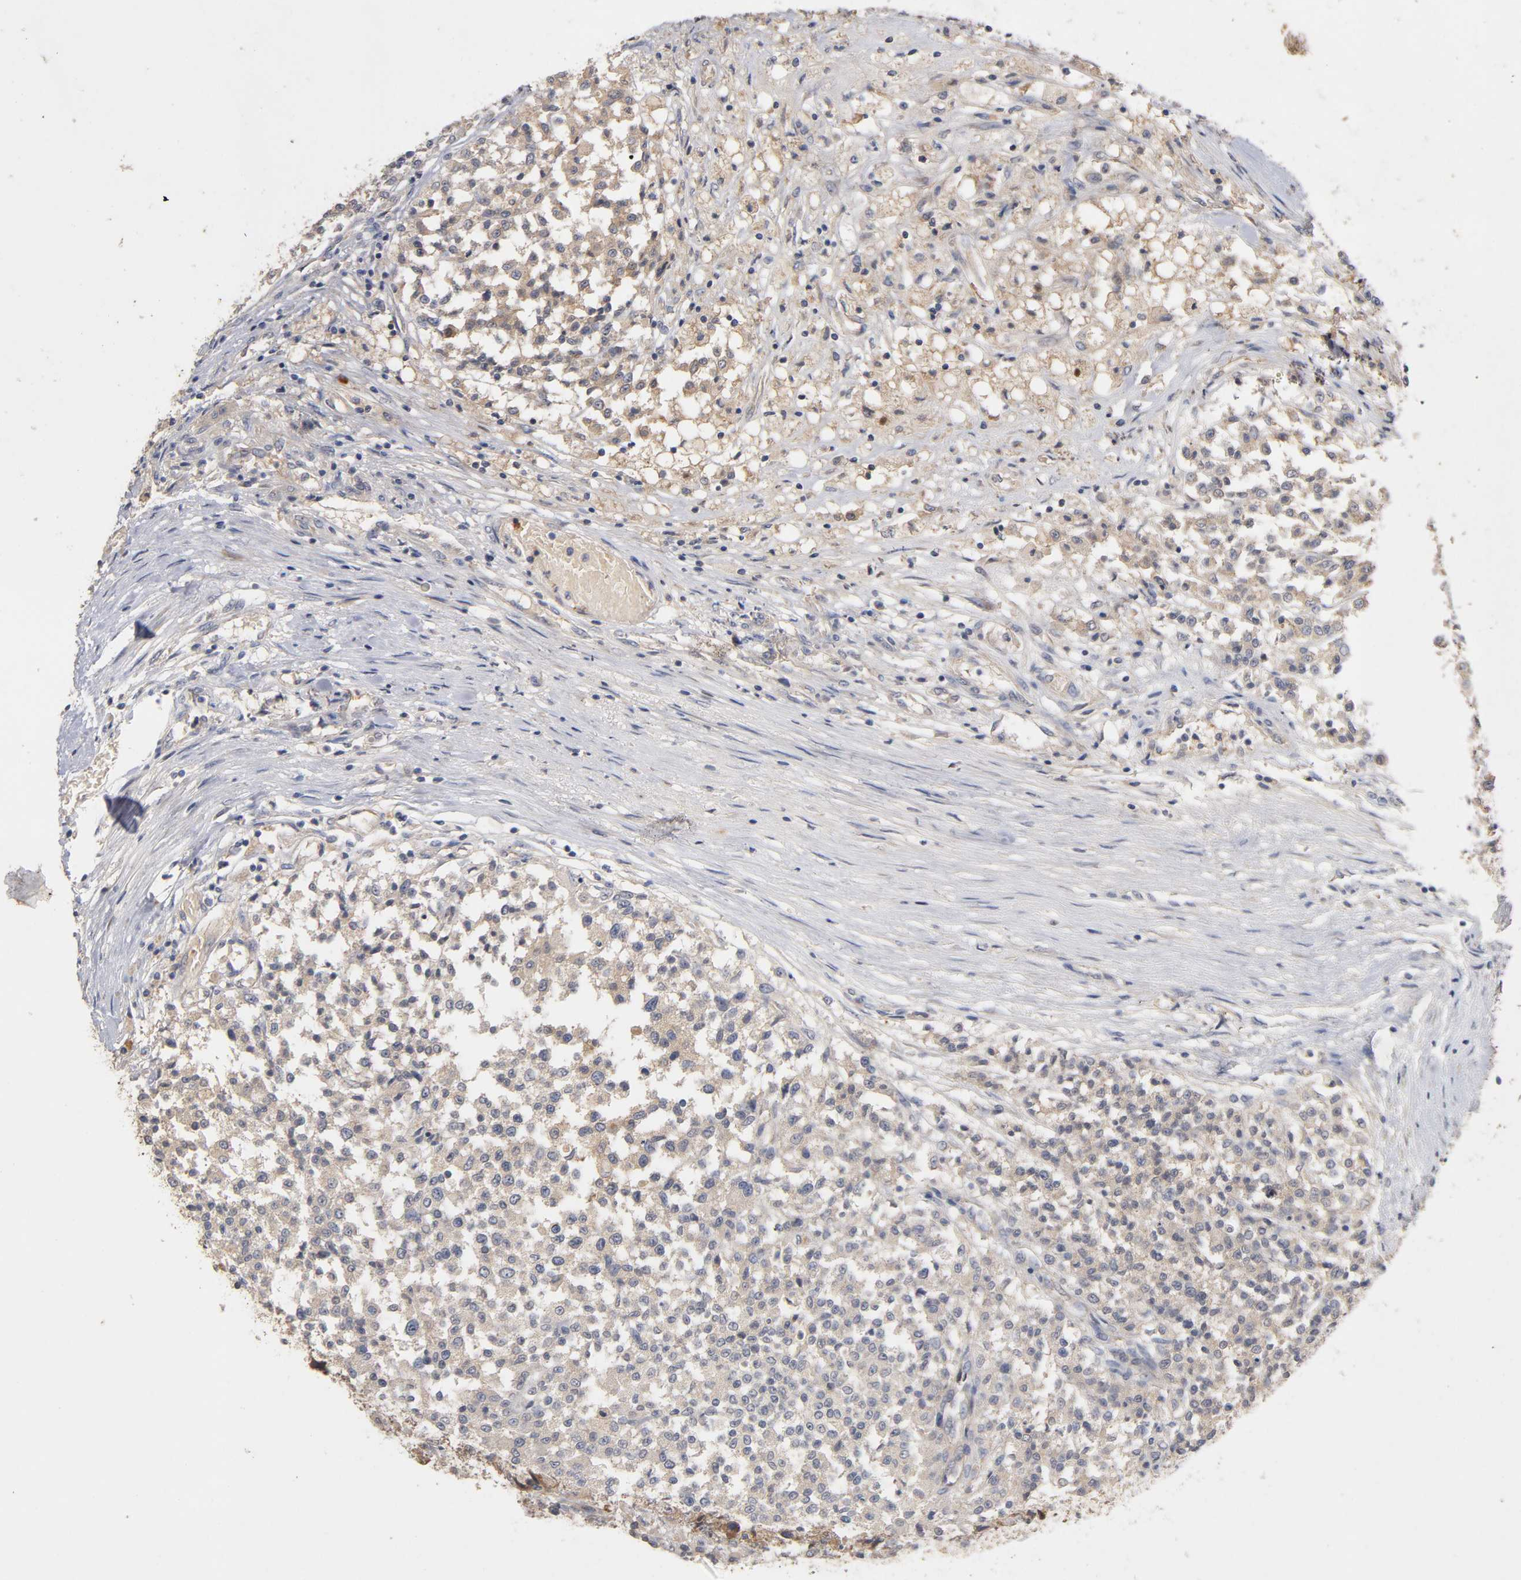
{"staining": {"intensity": "weak", "quantity": ">75%", "location": "cytoplasmic/membranous"}, "tissue": "testis cancer", "cell_type": "Tumor cells", "image_type": "cancer", "snomed": [{"axis": "morphology", "description": "Seminoma, NOS"}, {"axis": "topography", "description": "Testis"}], "caption": "A histopathology image of testis cancer (seminoma) stained for a protein demonstrates weak cytoplasmic/membranous brown staining in tumor cells. The staining is performed using DAB (3,3'-diaminobenzidine) brown chromogen to label protein expression. The nuclei are counter-stained blue using hematoxylin.", "gene": "PDZD11", "patient": {"sex": "male", "age": 59}}